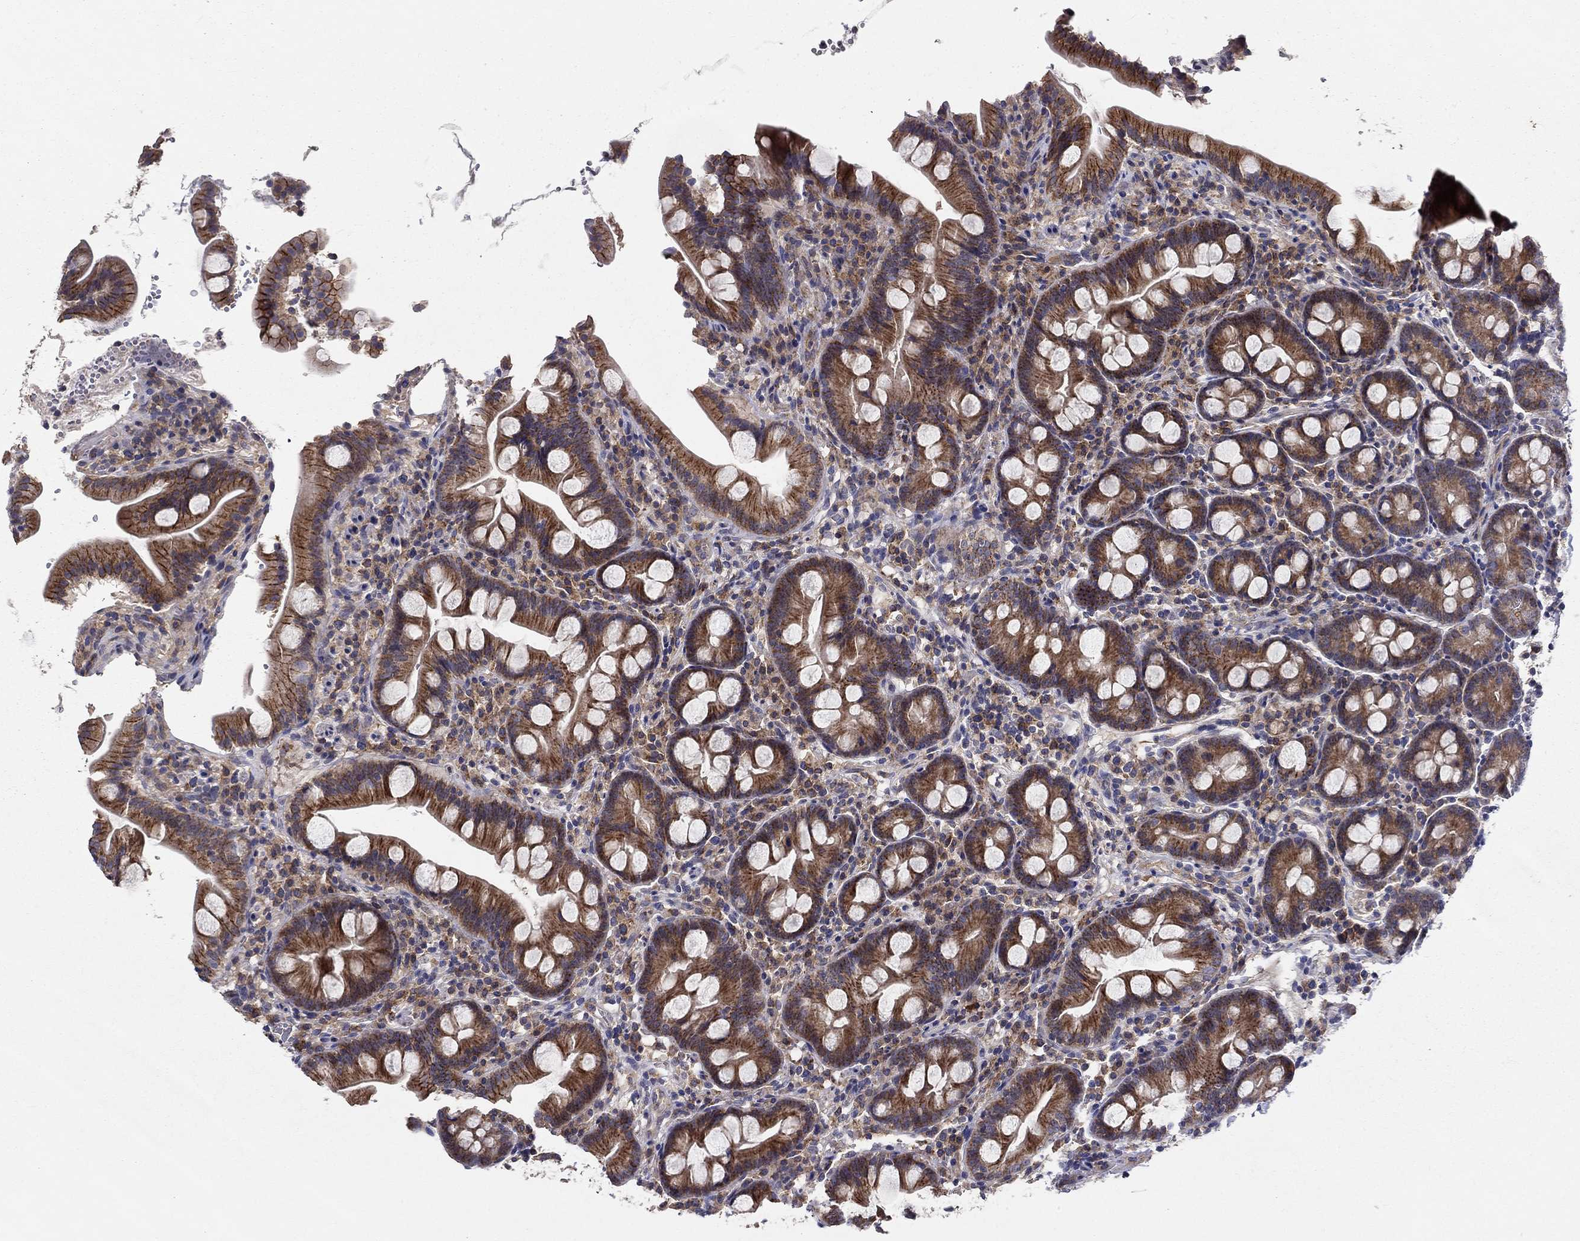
{"staining": {"intensity": "strong", "quantity": "25%-75%", "location": "cytoplasmic/membranous"}, "tissue": "small intestine", "cell_type": "Glandular cells", "image_type": "normal", "snomed": [{"axis": "morphology", "description": "Normal tissue, NOS"}, {"axis": "topography", "description": "Small intestine"}], "caption": "Small intestine stained with DAB (3,3'-diaminobenzidine) immunohistochemistry reveals high levels of strong cytoplasmic/membranous staining in approximately 25%-75% of glandular cells.", "gene": "ALDH4A1", "patient": {"sex": "female", "age": 44}}